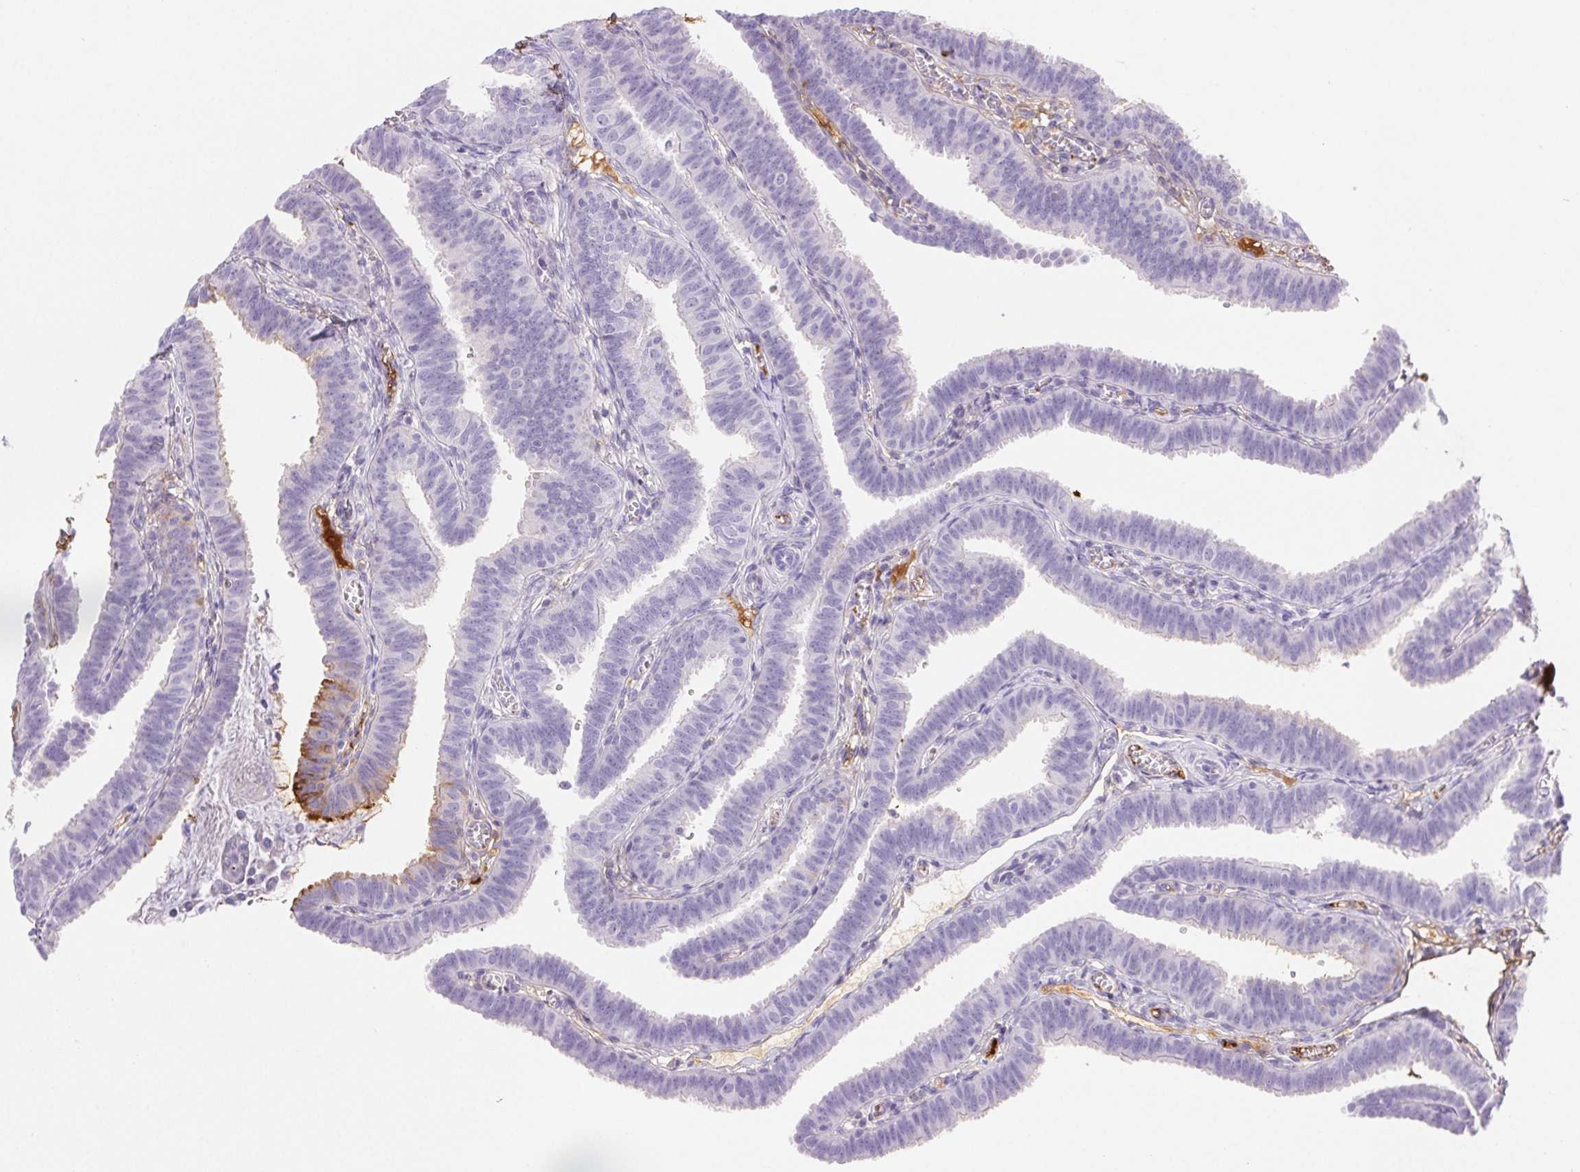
{"staining": {"intensity": "negative", "quantity": "none", "location": "none"}, "tissue": "fallopian tube", "cell_type": "Glandular cells", "image_type": "normal", "snomed": [{"axis": "morphology", "description": "Normal tissue, NOS"}, {"axis": "topography", "description": "Fallopian tube"}], "caption": "Glandular cells are negative for protein expression in normal human fallopian tube.", "gene": "FGA", "patient": {"sex": "female", "age": 25}}